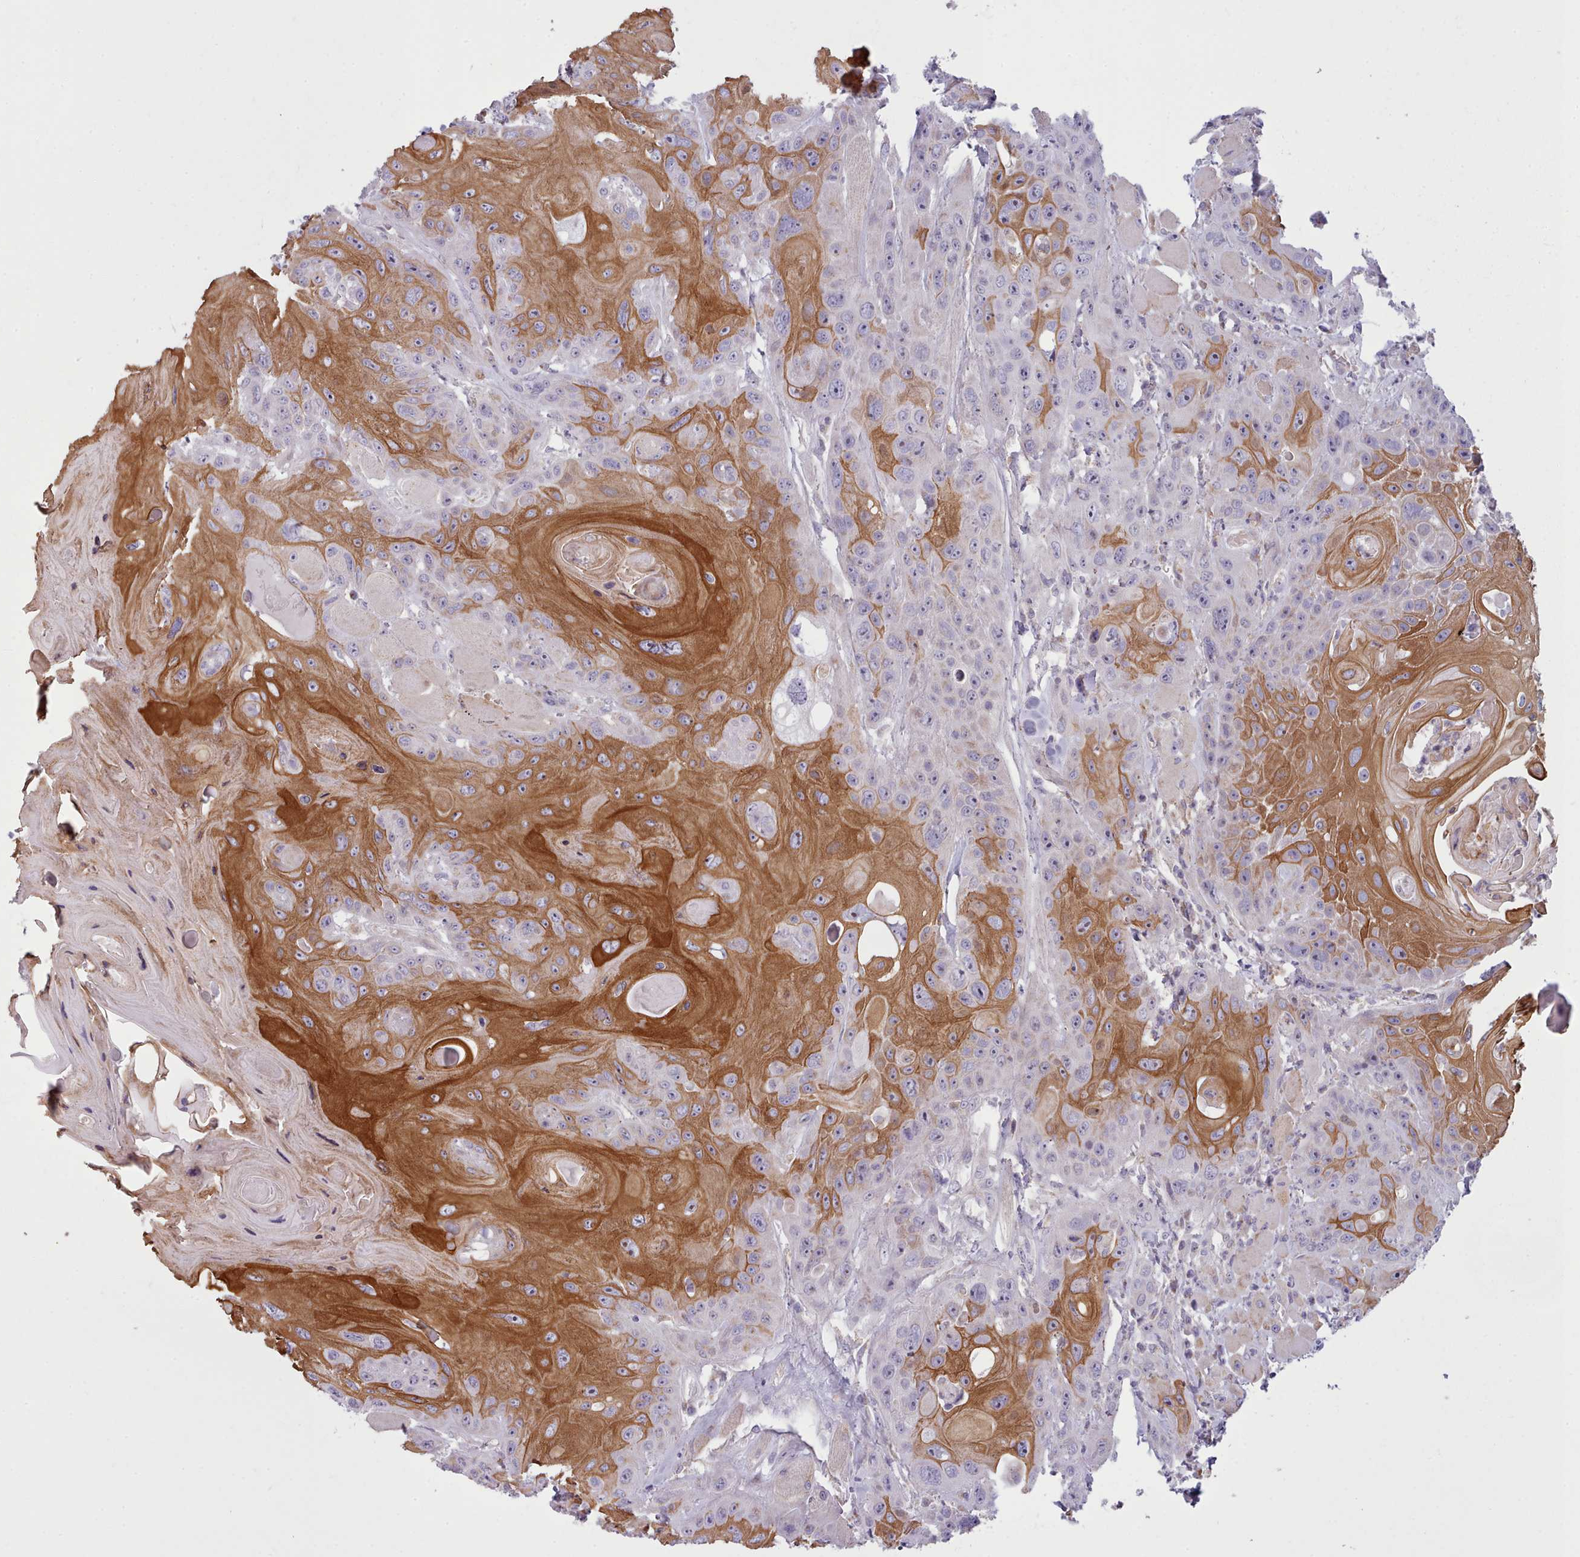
{"staining": {"intensity": "strong", "quantity": "25%-75%", "location": "cytoplasmic/membranous"}, "tissue": "head and neck cancer", "cell_type": "Tumor cells", "image_type": "cancer", "snomed": [{"axis": "morphology", "description": "Squamous cell carcinoma, NOS"}, {"axis": "topography", "description": "Head-Neck"}], "caption": "This image exhibits immunohistochemistry staining of head and neck squamous cell carcinoma, with high strong cytoplasmic/membranous staining in approximately 25%-75% of tumor cells.", "gene": "SLC52A3", "patient": {"sex": "female", "age": 59}}